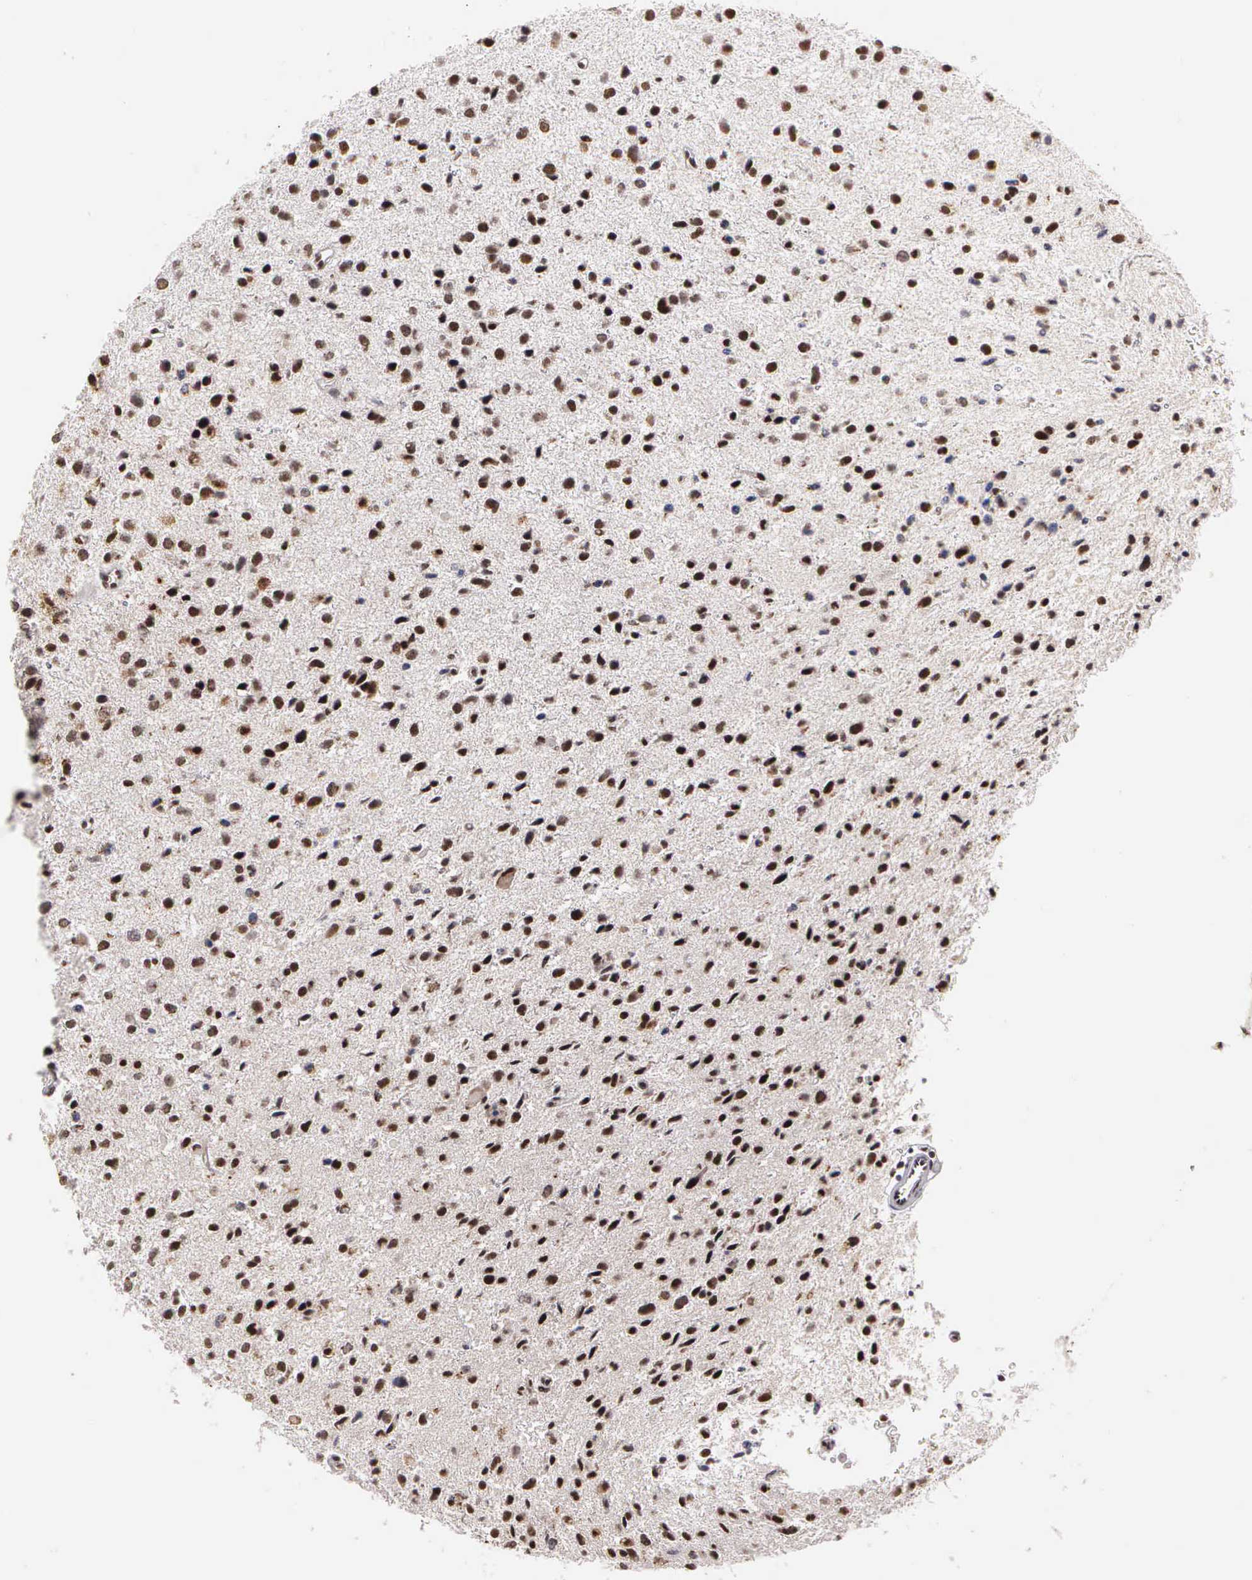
{"staining": {"intensity": "moderate", "quantity": ">75%", "location": "nuclear"}, "tissue": "glioma", "cell_type": "Tumor cells", "image_type": "cancer", "snomed": [{"axis": "morphology", "description": "Glioma, malignant, Low grade"}, {"axis": "topography", "description": "Brain"}], "caption": "Immunohistochemistry (IHC) histopathology image of neoplastic tissue: human malignant low-grade glioma stained using immunohistochemistry (IHC) shows medium levels of moderate protein expression localized specifically in the nuclear of tumor cells, appearing as a nuclear brown color.", "gene": "GTF2A1", "patient": {"sex": "female", "age": 46}}